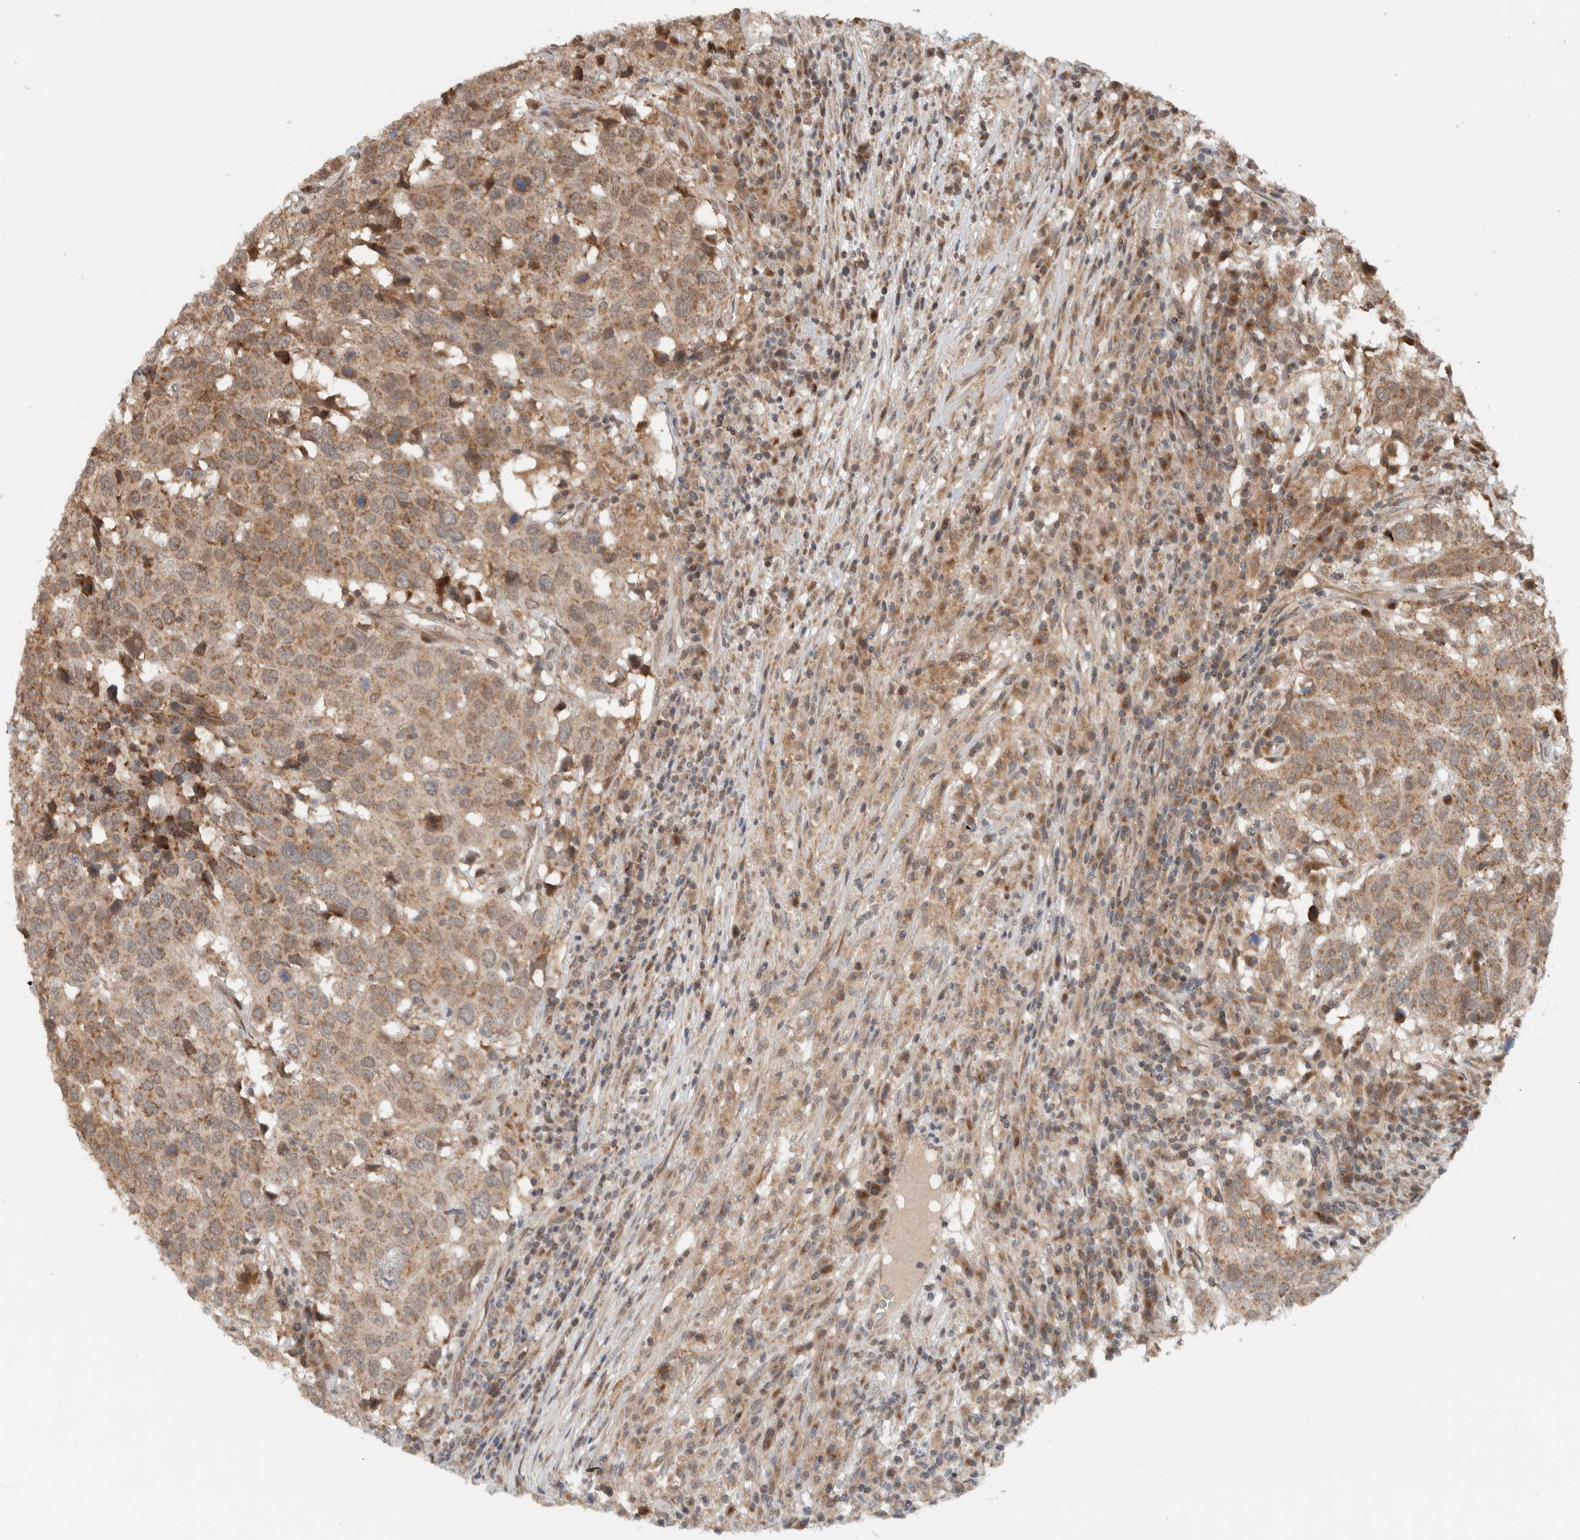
{"staining": {"intensity": "weak", "quantity": ">75%", "location": "cytoplasmic/membranous"}, "tissue": "head and neck cancer", "cell_type": "Tumor cells", "image_type": "cancer", "snomed": [{"axis": "morphology", "description": "Squamous cell carcinoma, NOS"}, {"axis": "topography", "description": "Head-Neck"}], "caption": "Approximately >75% of tumor cells in head and neck cancer reveal weak cytoplasmic/membranous protein expression as visualized by brown immunohistochemical staining.", "gene": "KLHL6", "patient": {"sex": "male", "age": 66}}